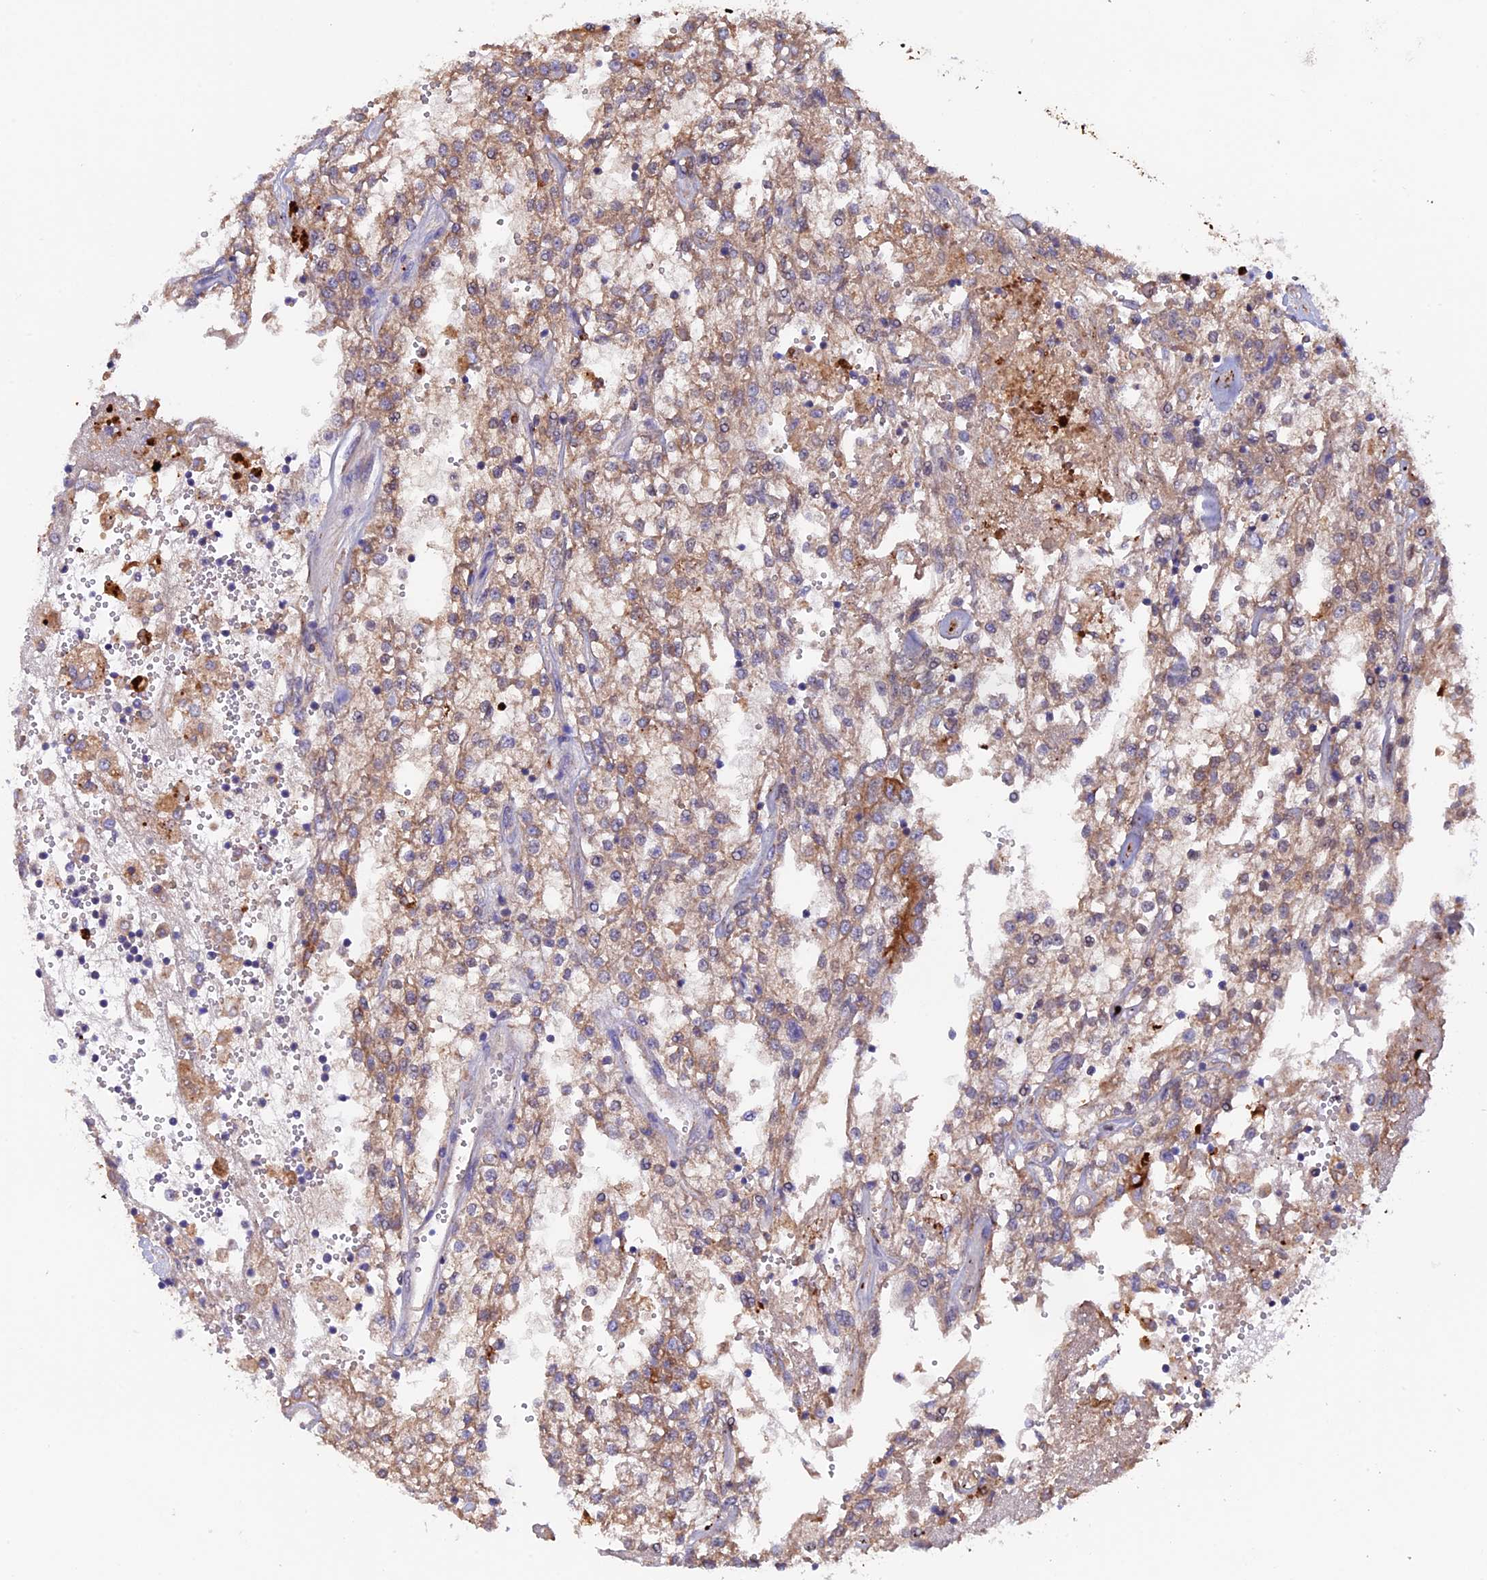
{"staining": {"intensity": "moderate", "quantity": ">75%", "location": "cytoplasmic/membranous"}, "tissue": "renal cancer", "cell_type": "Tumor cells", "image_type": "cancer", "snomed": [{"axis": "morphology", "description": "Adenocarcinoma, NOS"}, {"axis": "topography", "description": "Kidney"}], "caption": "Human renal cancer (adenocarcinoma) stained with a protein marker exhibits moderate staining in tumor cells.", "gene": "PTPN9", "patient": {"sex": "female", "age": 52}}